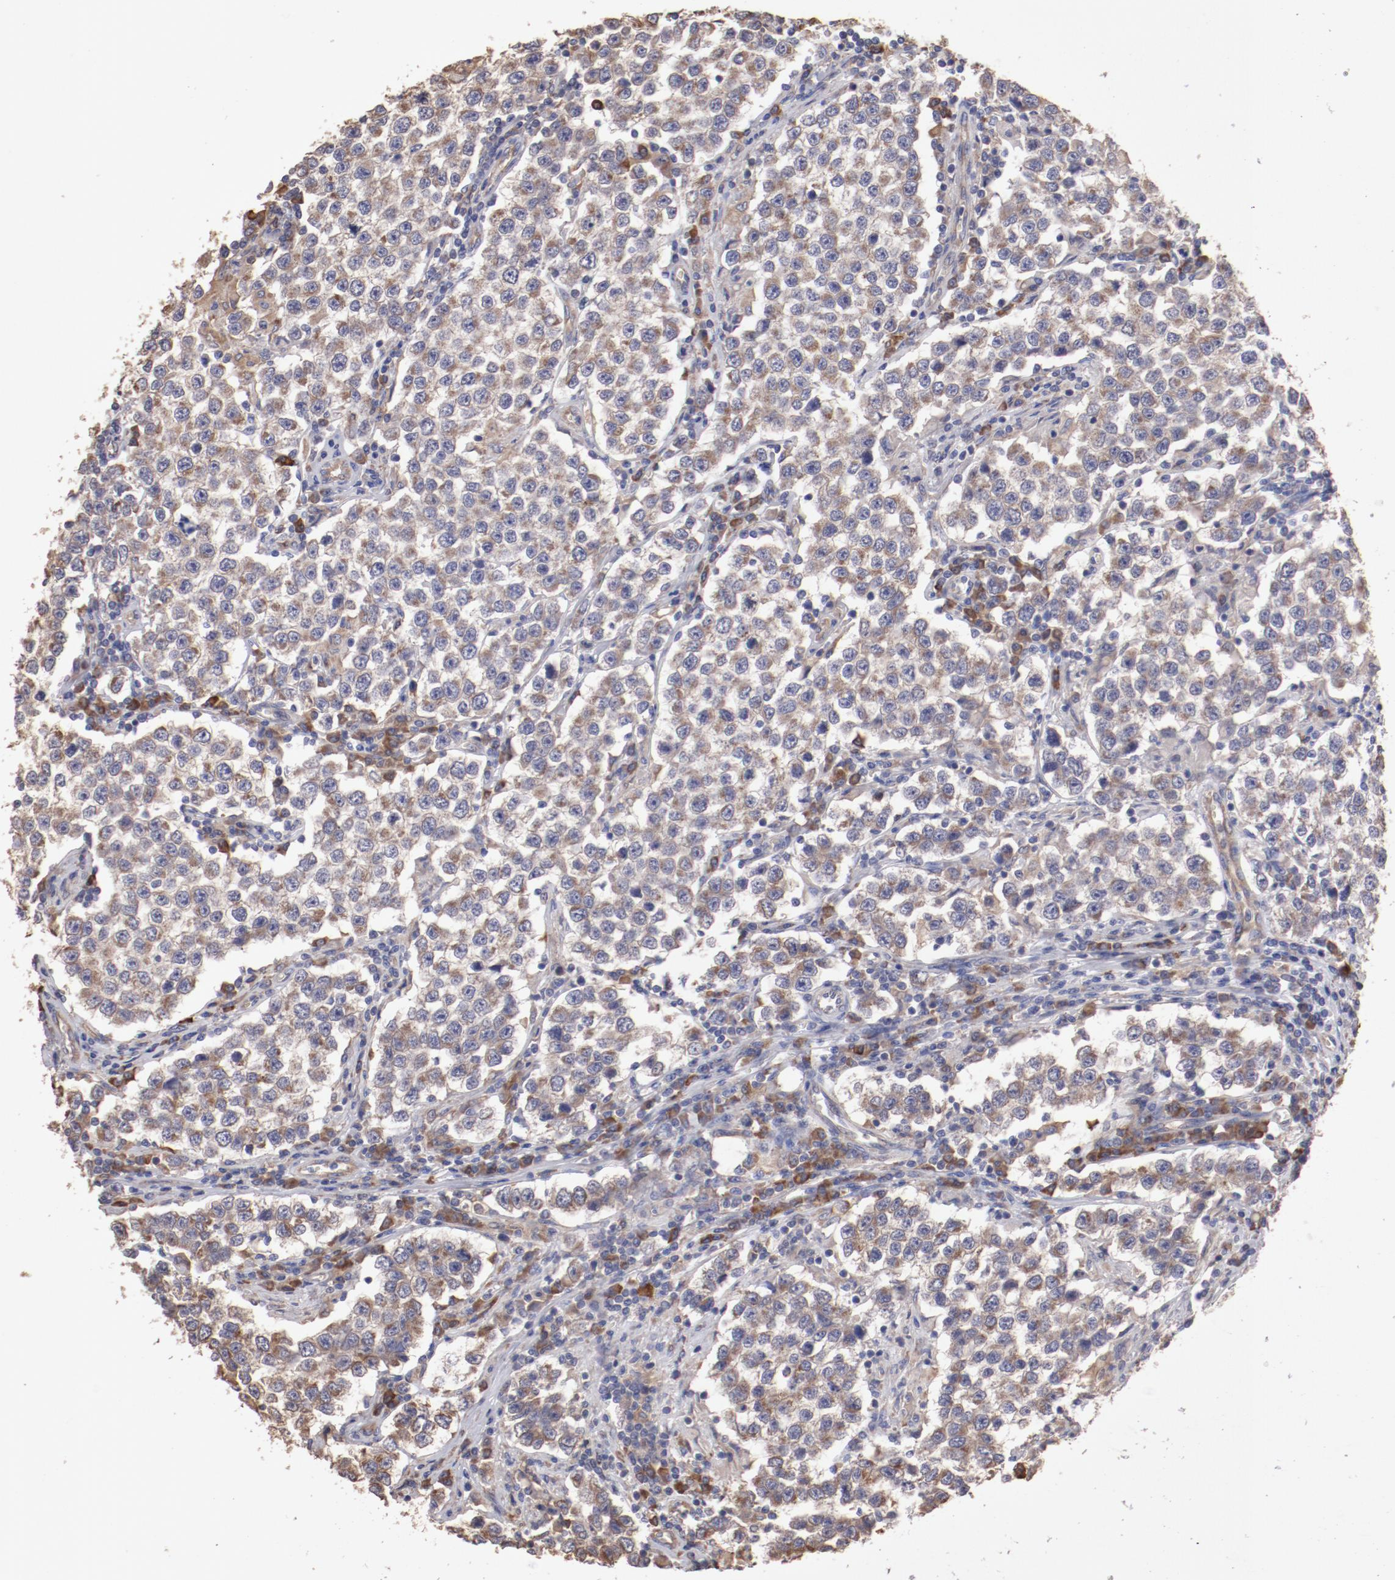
{"staining": {"intensity": "weak", "quantity": "25%-75%", "location": "cytoplasmic/membranous"}, "tissue": "testis cancer", "cell_type": "Tumor cells", "image_type": "cancer", "snomed": [{"axis": "morphology", "description": "Seminoma, NOS"}, {"axis": "topography", "description": "Testis"}], "caption": "This histopathology image reveals testis cancer stained with immunohistochemistry (IHC) to label a protein in brown. The cytoplasmic/membranous of tumor cells show weak positivity for the protein. Nuclei are counter-stained blue.", "gene": "NFKBIE", "patient": {"sex": "male", "age": 36}}